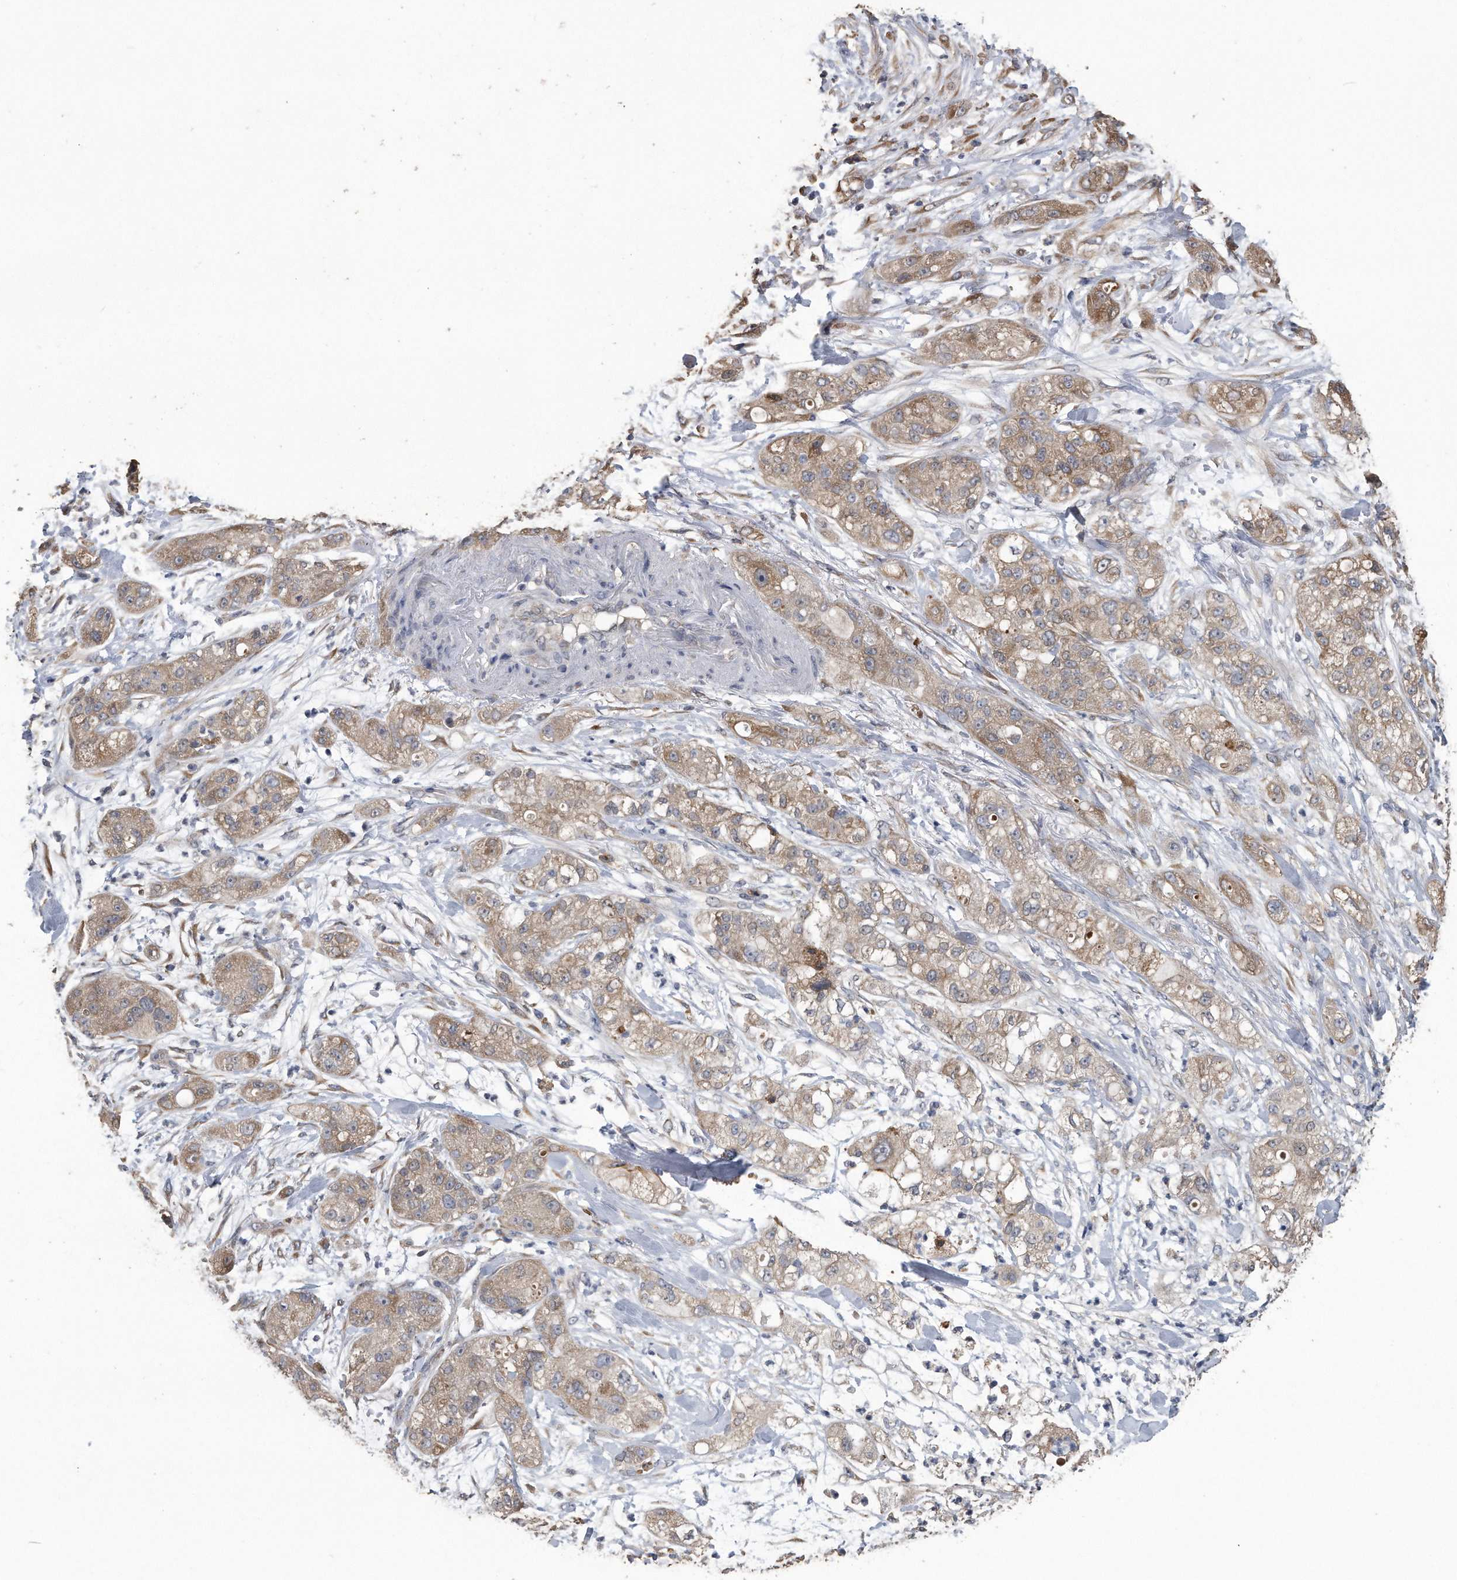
{"staining": {"intensity": "weak", "quantity": ">75%", "location": "cytoplasmic/membranous"}, "tissue": "pancreatic cancer", "cell_type": "Tumor cells", "image_type": "cancer", "snomed": [{"axis": "morphology", "description": "Adenocarcinoma, NOS"}, {"axis": "topography", "description": "Pancreas"}], "caption": "Weak cytoplasmic/membranous protein expression is appreciated in about >75% of tumor cells in pancreatic cancer.", "gene": "PCLO", "patient": {"sex": "female", "age": 78}}